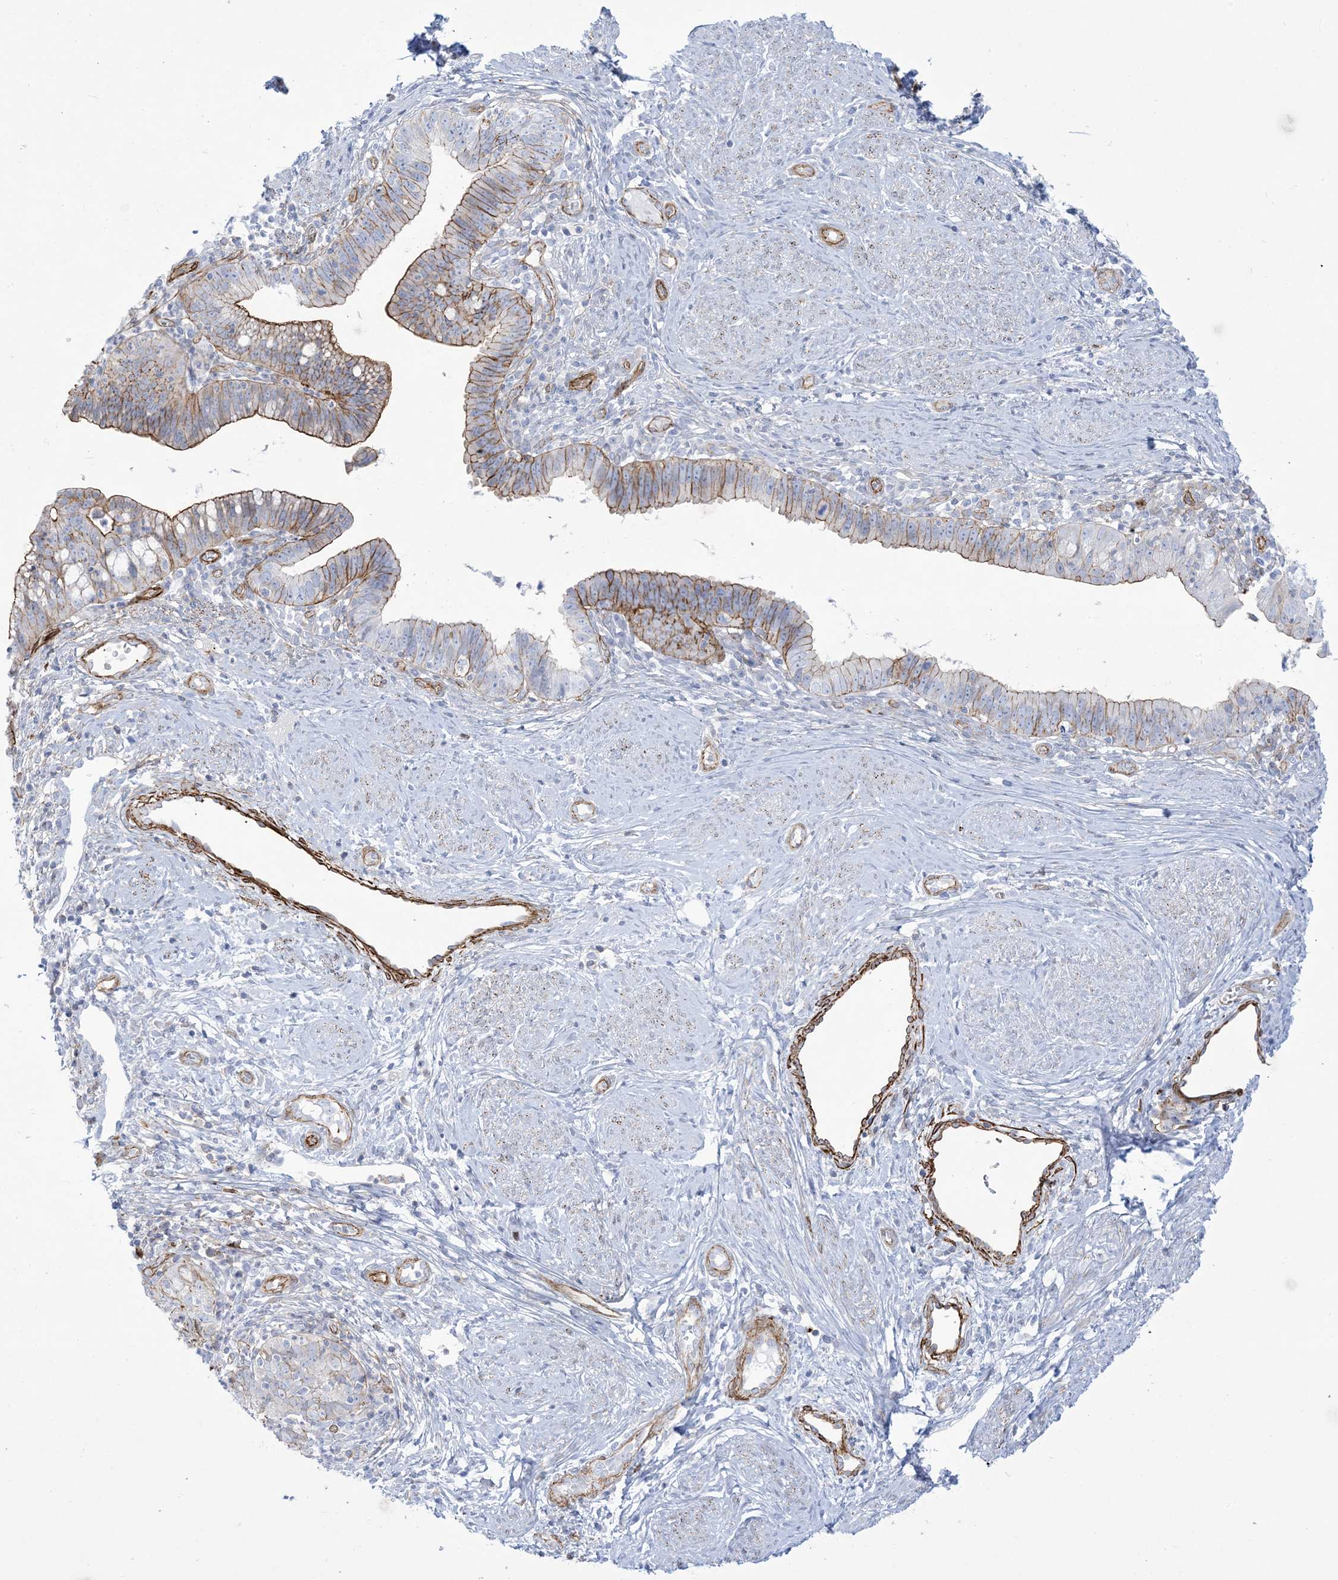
{"staining": {"intensity": "moderate", "quantity": "25%-75%", "location": "cytoplasmic/membranous"}, "tissue": "cervical cancer", "cell_type": "Tumor cells", "image_type": "cancer", "snomed": [{"axis": "morphology", "description": "Adenocarcinoma, NOS"}, {"axis": "topography", "description": "Cervix"}], "caption": "This histopathology image demonstrates IHC staining of human cervical cancer, with medium moderate cytoplasmic/membranous staining in approximately 25%-75% of tumor cells.", "gene": "B3GNT7", "patient": {"sex": "female", "age": 36}}